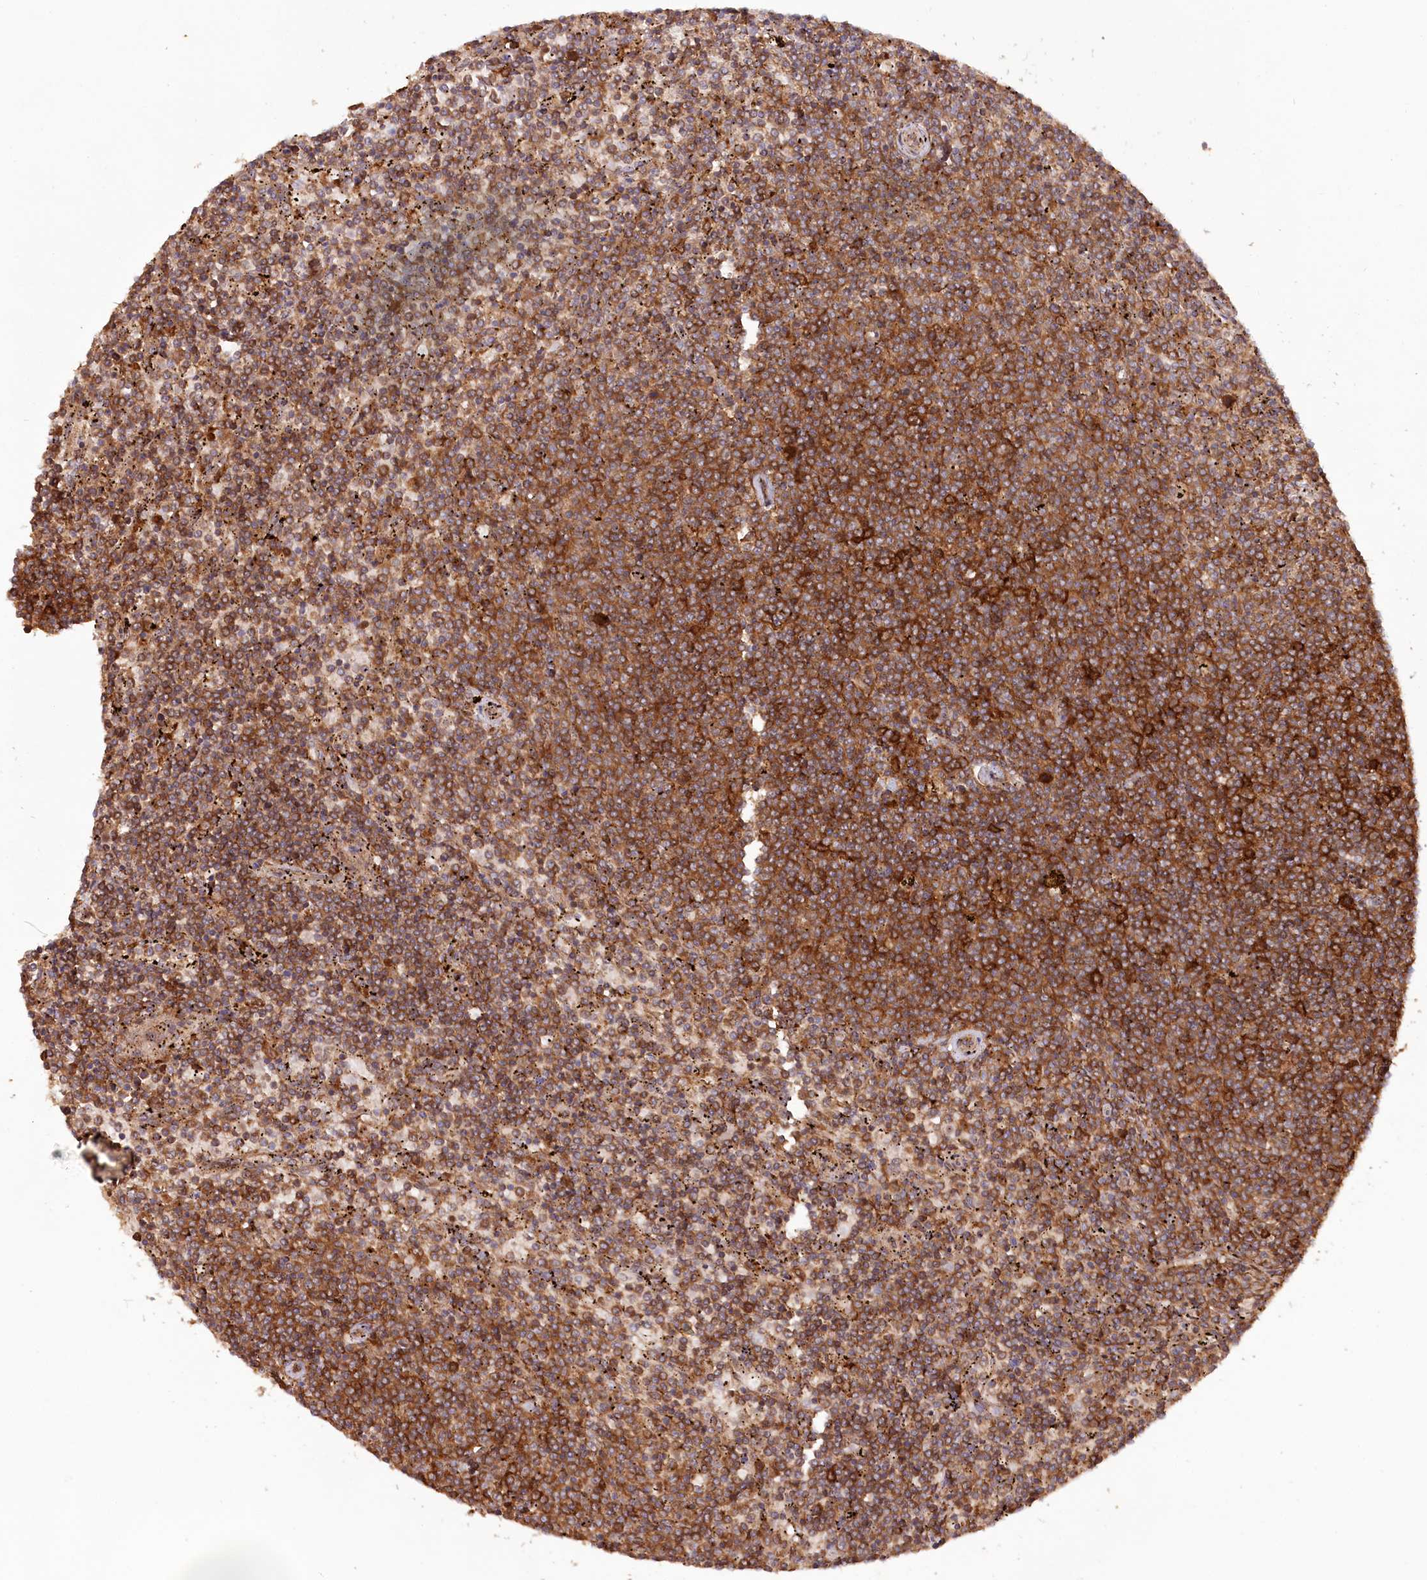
{"staining": {"intensity": "strong", "quantity": ">75%", "location": "cytoplasmic/membranous"}, "tissue": "lymphoma", "cell_type": "Tumor cells", "image_type": "cancer", "snomed": [{"axis": "morphology", "description": "Malignant lymphoma, non-Hodgkin's type, Low grade"}, {"axis": "topography", "description": "Spleen"}], "caption": "Human low-grade malignant lymphoma, non-Hodgkin's type stained with a brown dye reveals strong cytoplasmic/membranous positive staining in approximately >75% of tumor cells.", "gene": "PAIP2", "patient": {"sex": "female", "age": 50}}